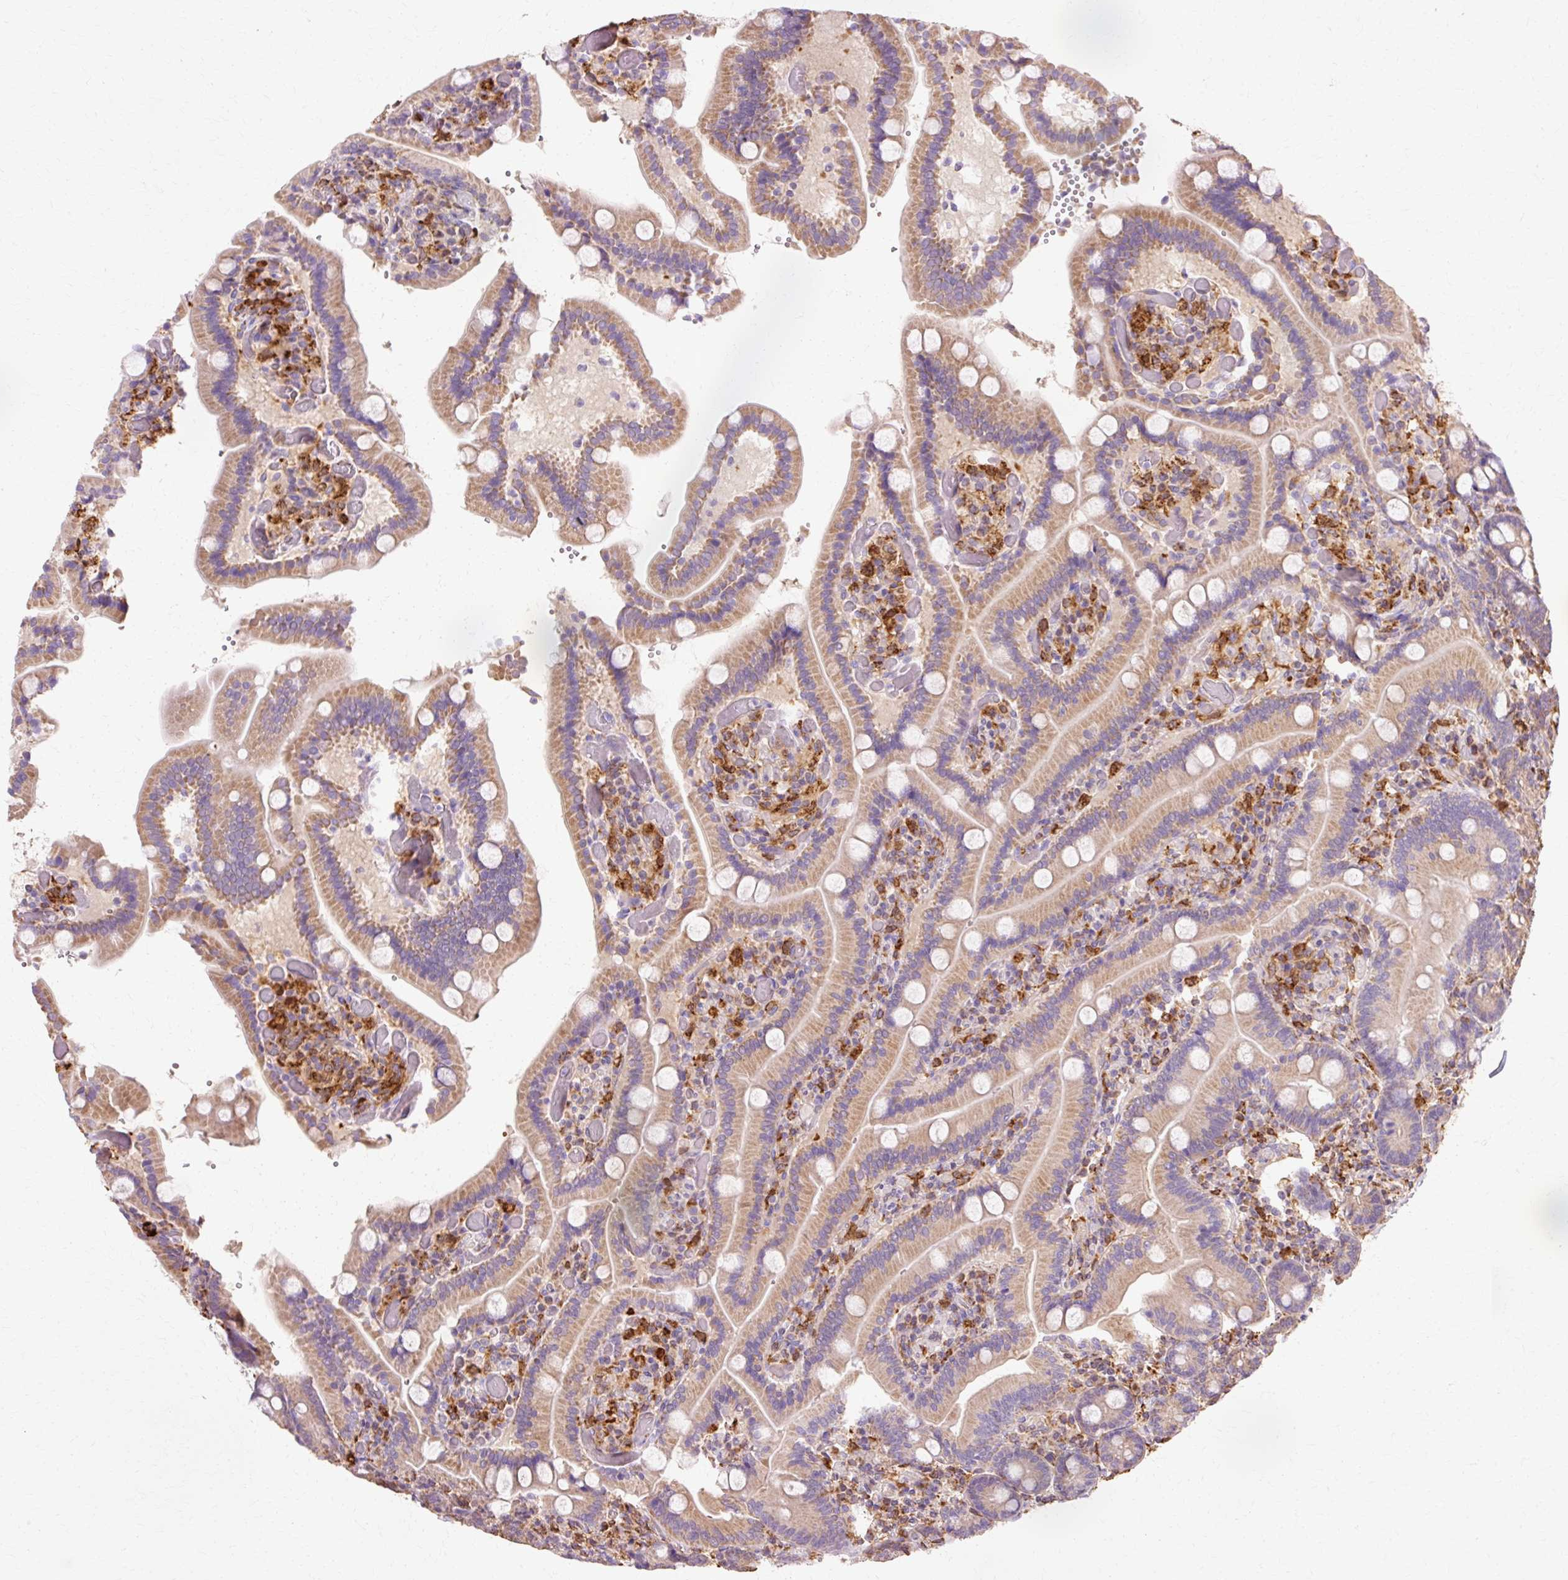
{"staining": {"intensity": "moderate", "quantity": "25%-75%", "location": "cytoplasmic/membranous"}, "tissue": "duodenum", "cell_type": "Glandular cells", "image_type": "normal", "snomed": [{"axis": "morphology", "description": "Normal tissue, NOS"}, {"axis": "topography", "description": "Duodenum"}], "caption": "Duodenum stained with immunohistochemistry (IHC) shows moderate cytoplasmic/membranous expression in about 25%-75% of glandular cells. (Stains: DAB (3,3'-diaminobenzidine) in brown, nuclei in blue, Microscopy: brightfield microscopy at high magnification).", "gene": "GPX1", "patient": {"sex": "female", "age": 62}}